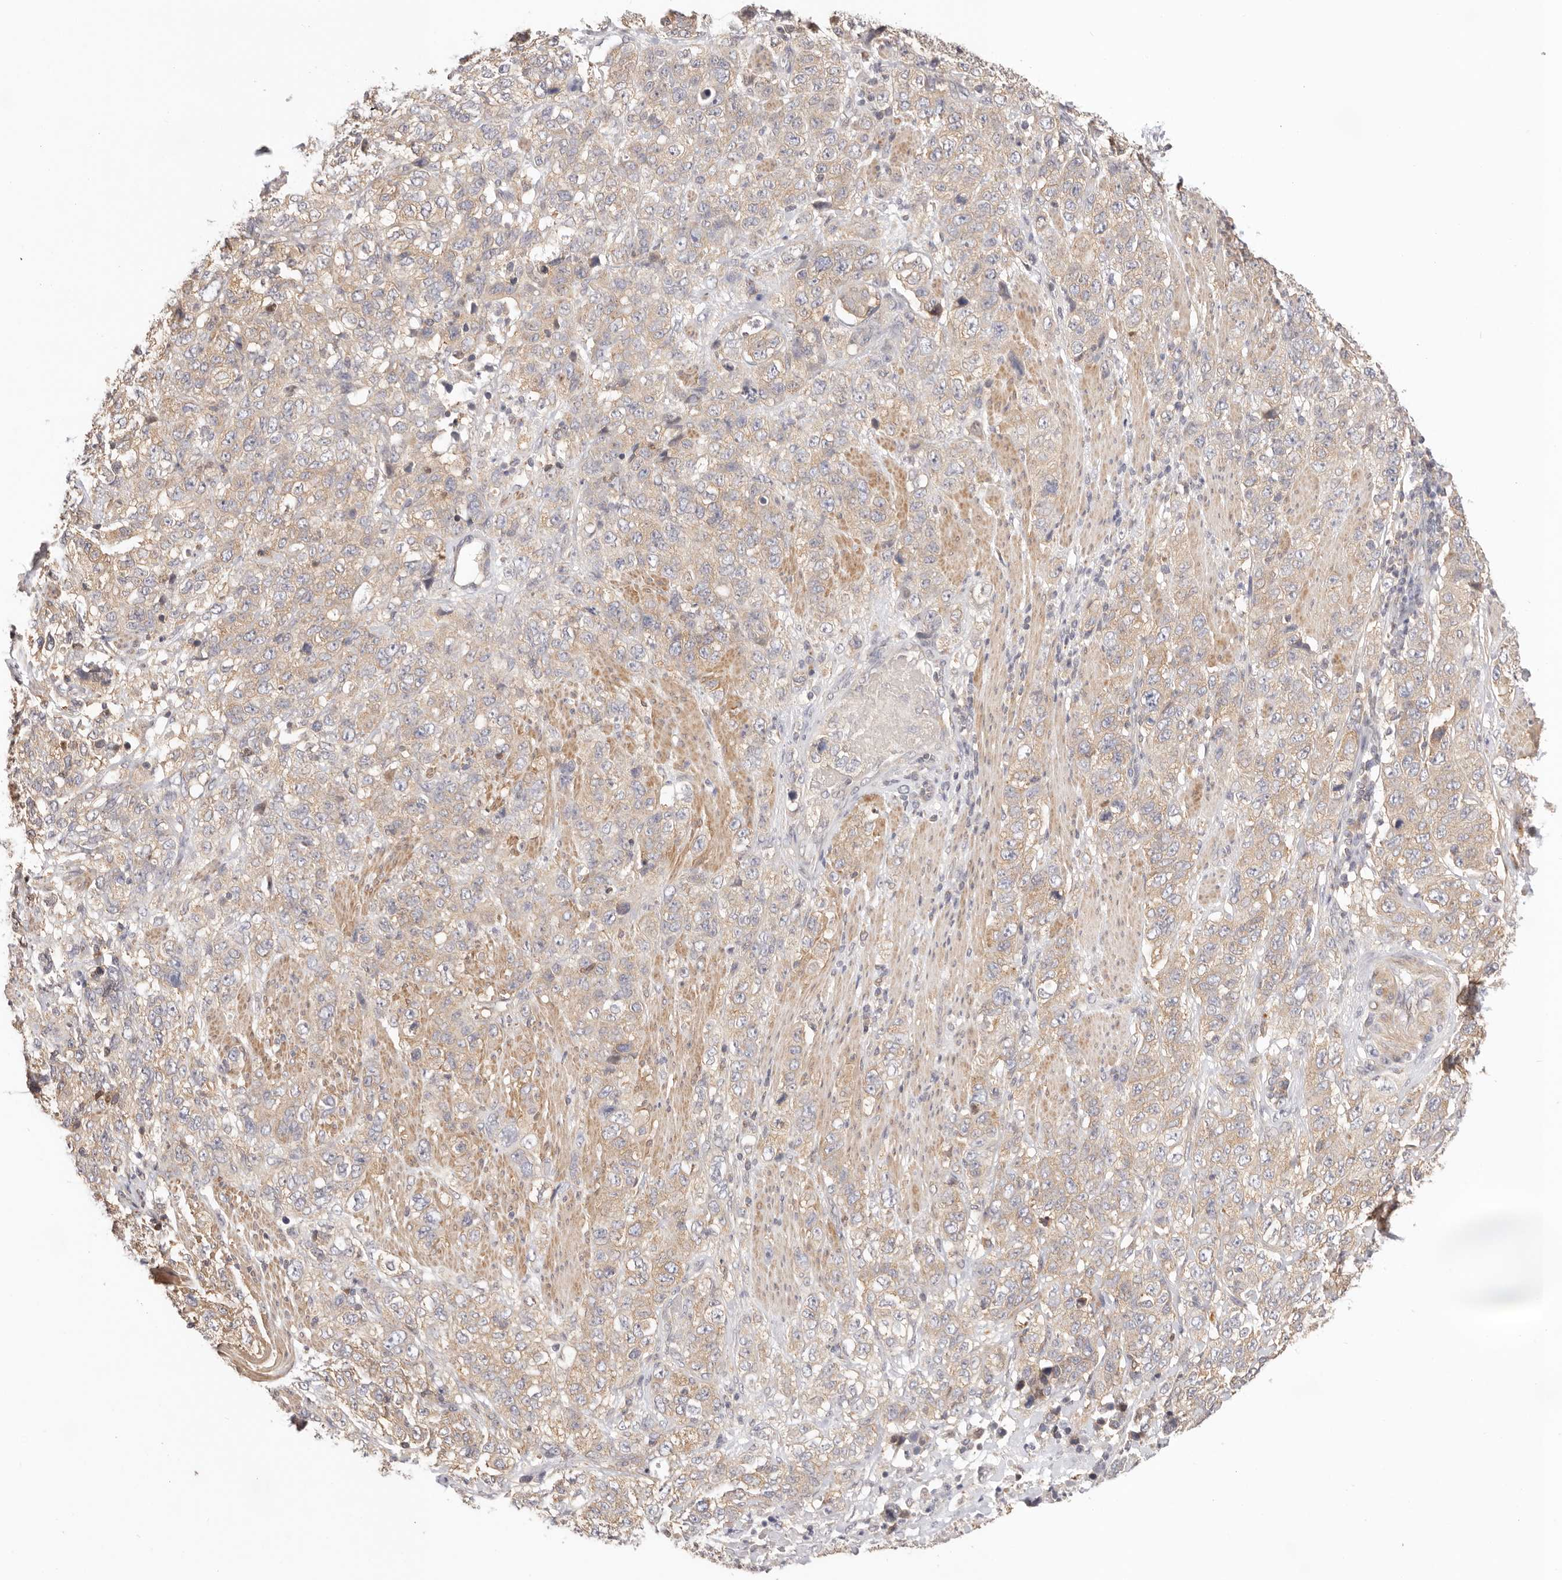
{"staining": {"intensity": "weak", "quantity": ">75%", "location": "cytoplasmic/membranous"}, "tissue": "stomach cancer", "cell_type": "Tumor cells", "image_type": "cancer", "snomed": [{"axis": "morphology", "description": "Adenocarcinoma, NOS"}, {"axis": "topography", "description": "Stomach"}], "caption": "A brown stain labels weak cytoplasmic/membranous positivity of a protein in human stomach adenocarcinoma tumor cells. (DAB (3,3'-diaminobenzidine) = brown stain, brightfield microscopy at high magnification).", "gene": "KCMF1", "patient": {"sex": "male", "age": 48}}